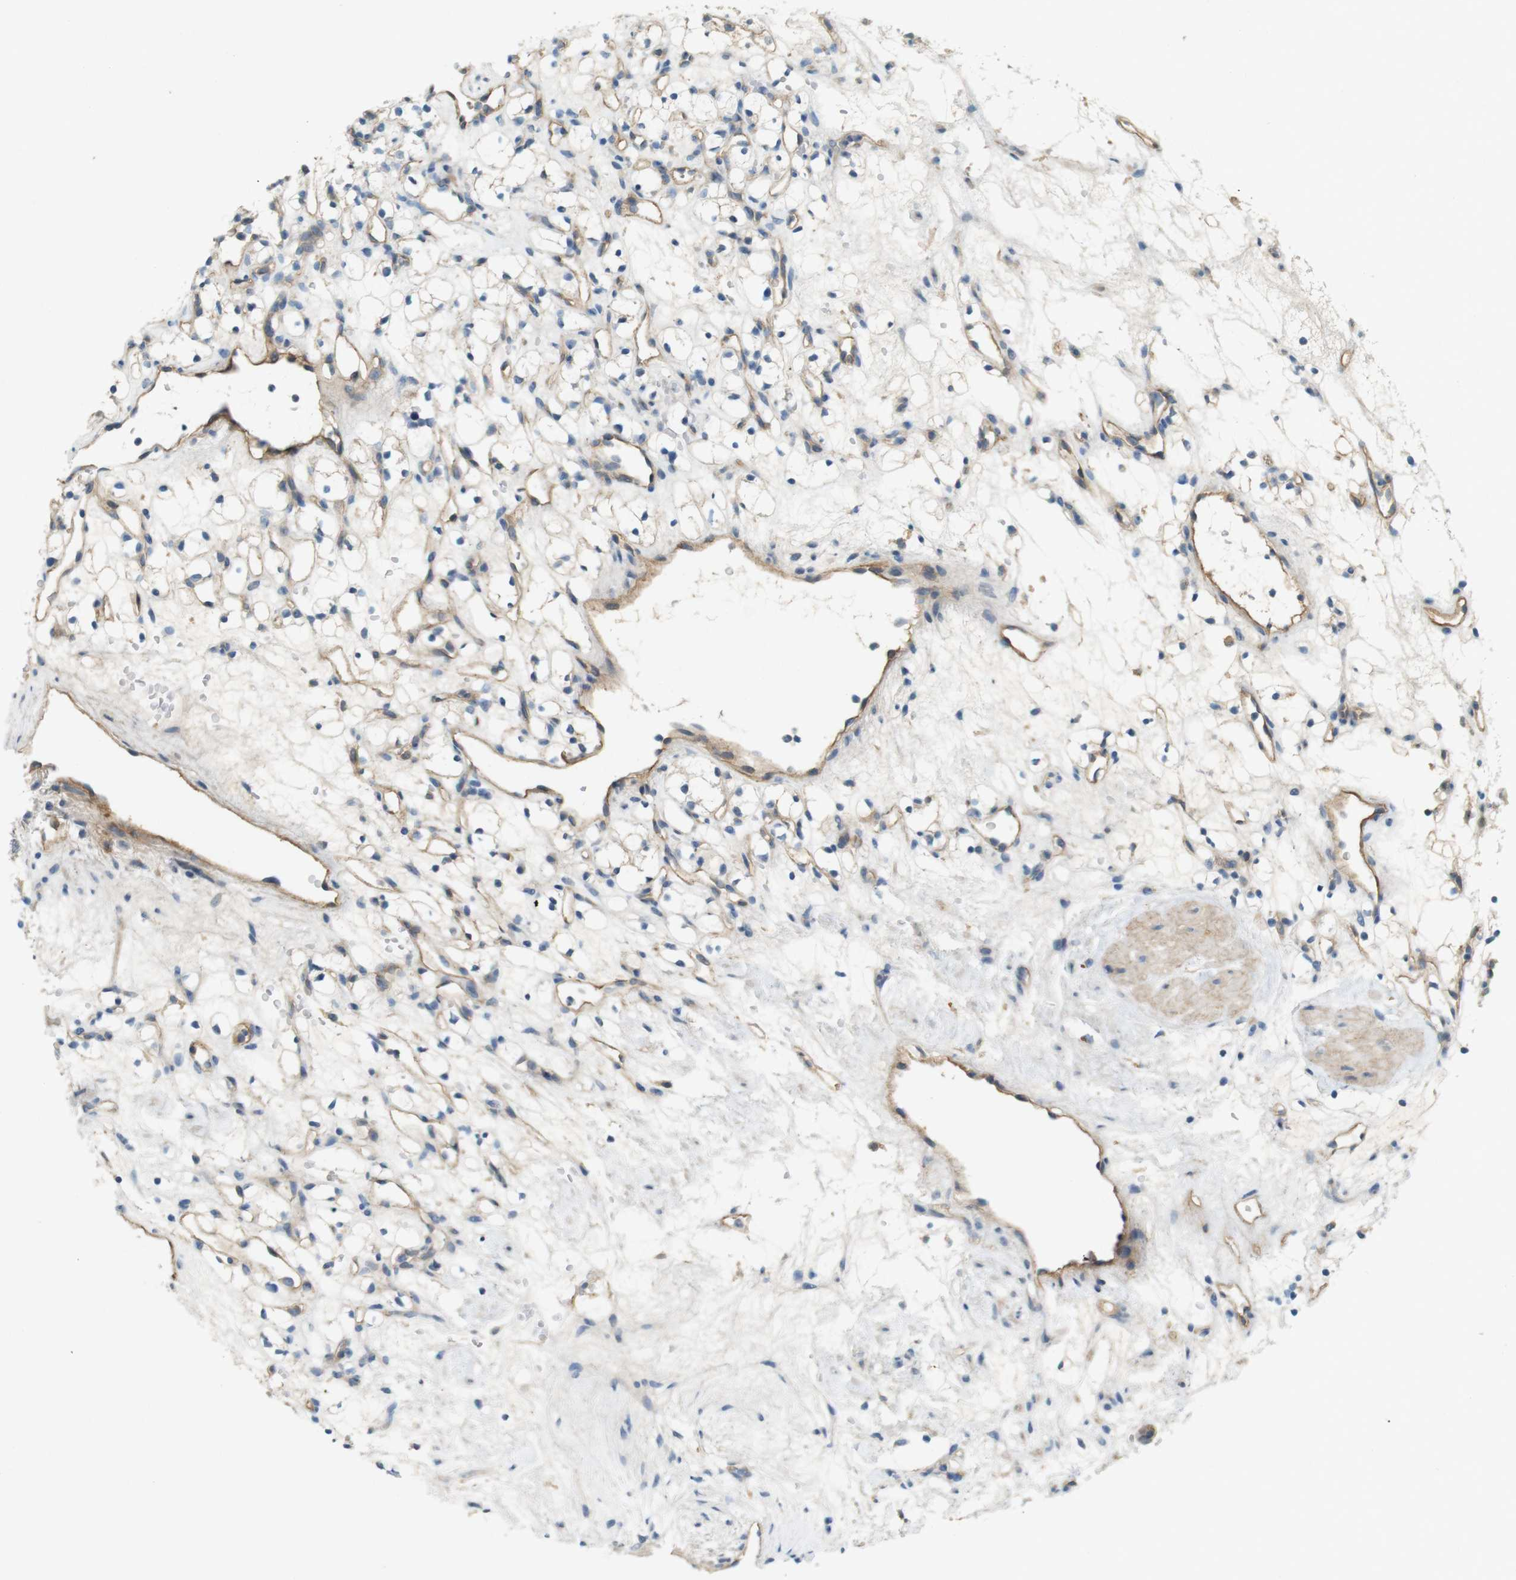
{"staining": {"intensity": "weak", "quantity": "<25%", "location": "cytoplasmic/membranous"}, "tissue": "renal cancer", "cell_type": "Tumor cells", "image_type": "cancer", "snomed": [{"axis": "morphology", "description": "Adenocarcinoma, NOS"}, {"axis": "topography", "description": "Kidney"}], "caption": "Micrograph shows no significant protein staining in tumor cells of renal adenocarcinoma. The staining is performed using DAB brown chromogen with nuclei counter-stained in using hematoxylin.", "gene": "PVR", "patient": {"sex": "female", "age": 60}}